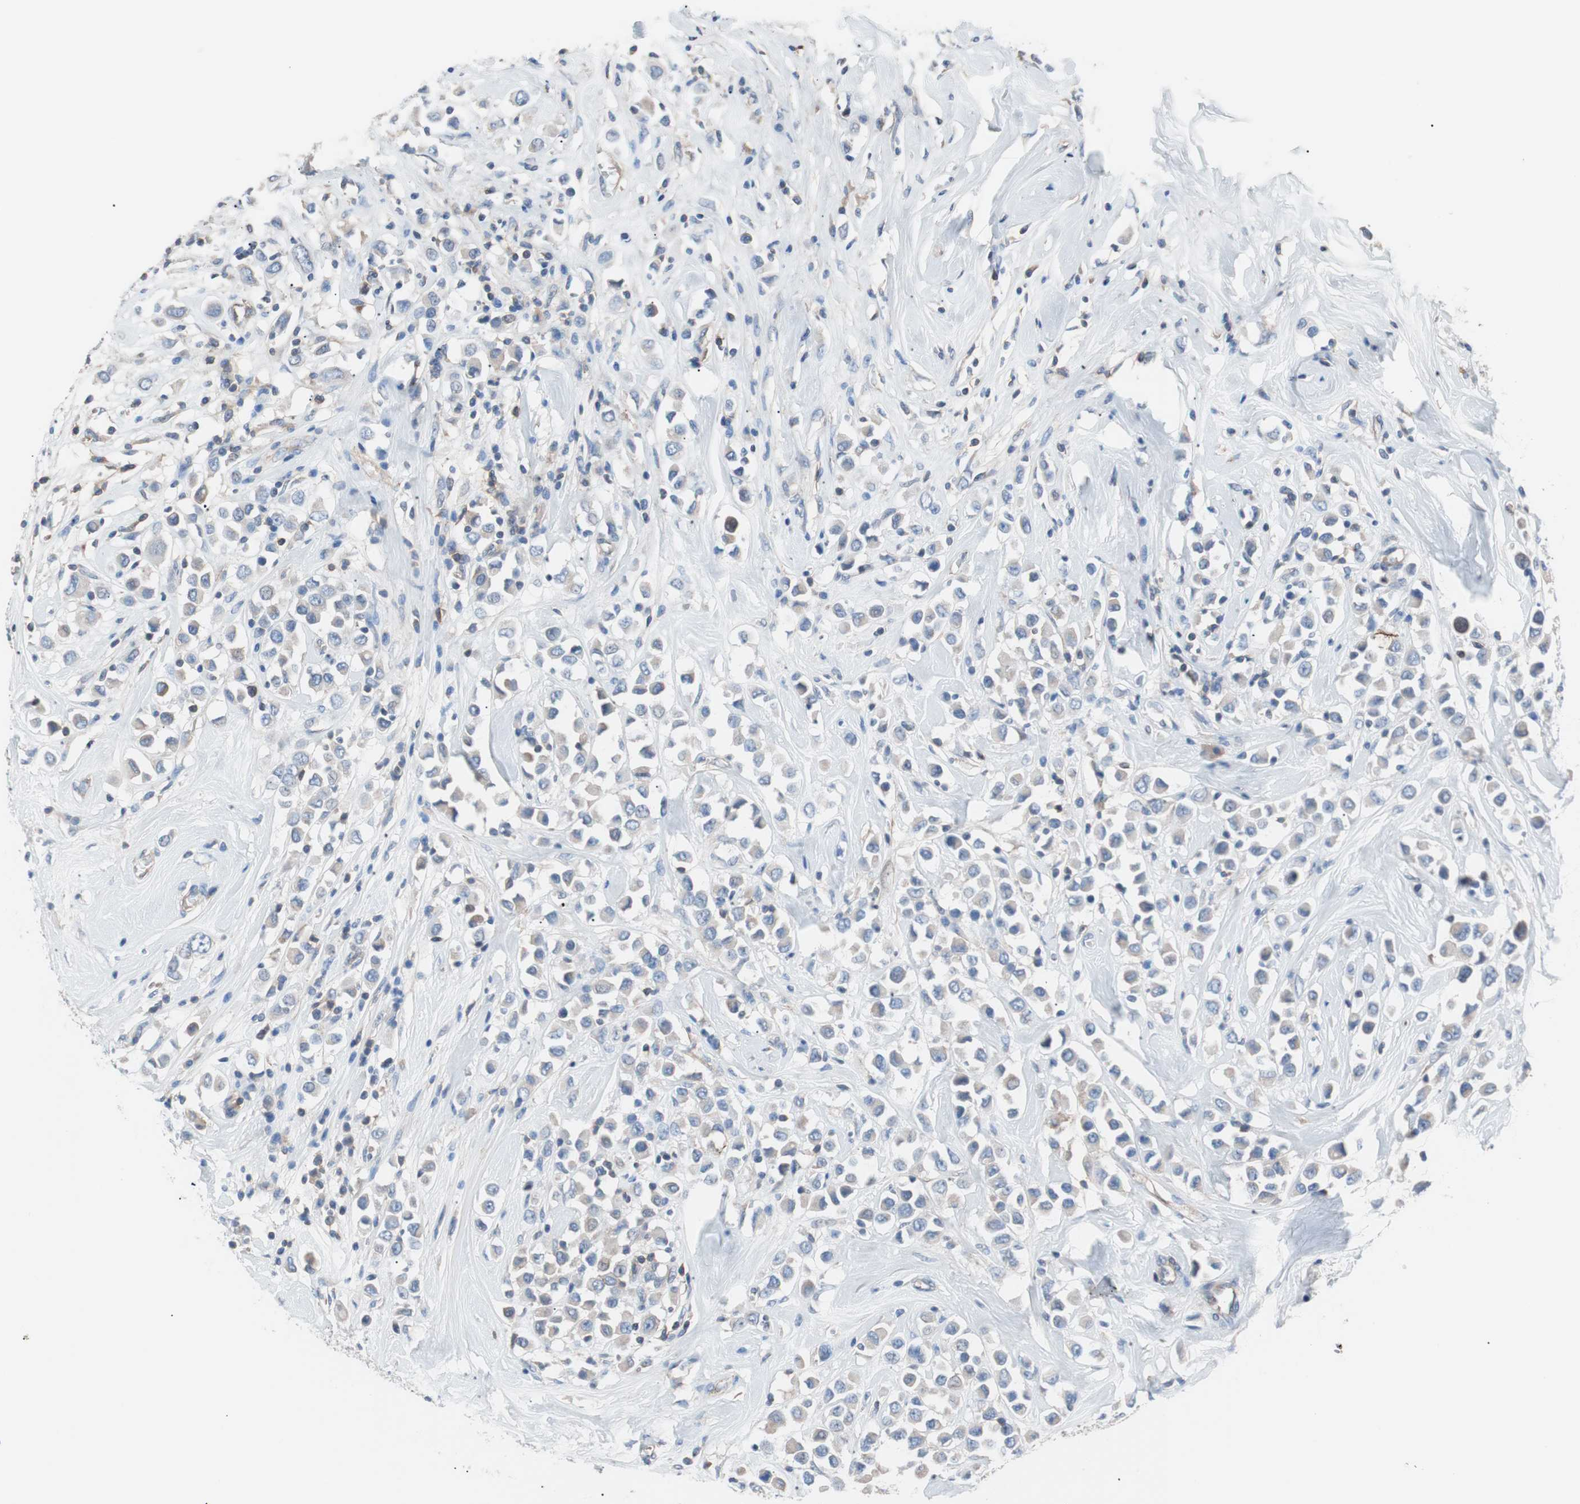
{"staining": {"intensity": "weak", "quantity": "25%-75%", "location": "cytoplasmic/membranous"}, "tissue": "breast cancer", "cell_type": "Tumor cells", "image_type": "cancer", "snomed": [{"axis": "morphology", "description": "Duct carcinoma"}, {"axis": "topography", "description": "Breast"}], "caption": "Infiltrating ductal carcinoma (breast) stained with a brown dye shows weak cytoplasmic/membranous positive expression in approximately 25%-75% of tumor cells.", "gene": "GPR160", "patient": {"sex": "female", "age": 61}}